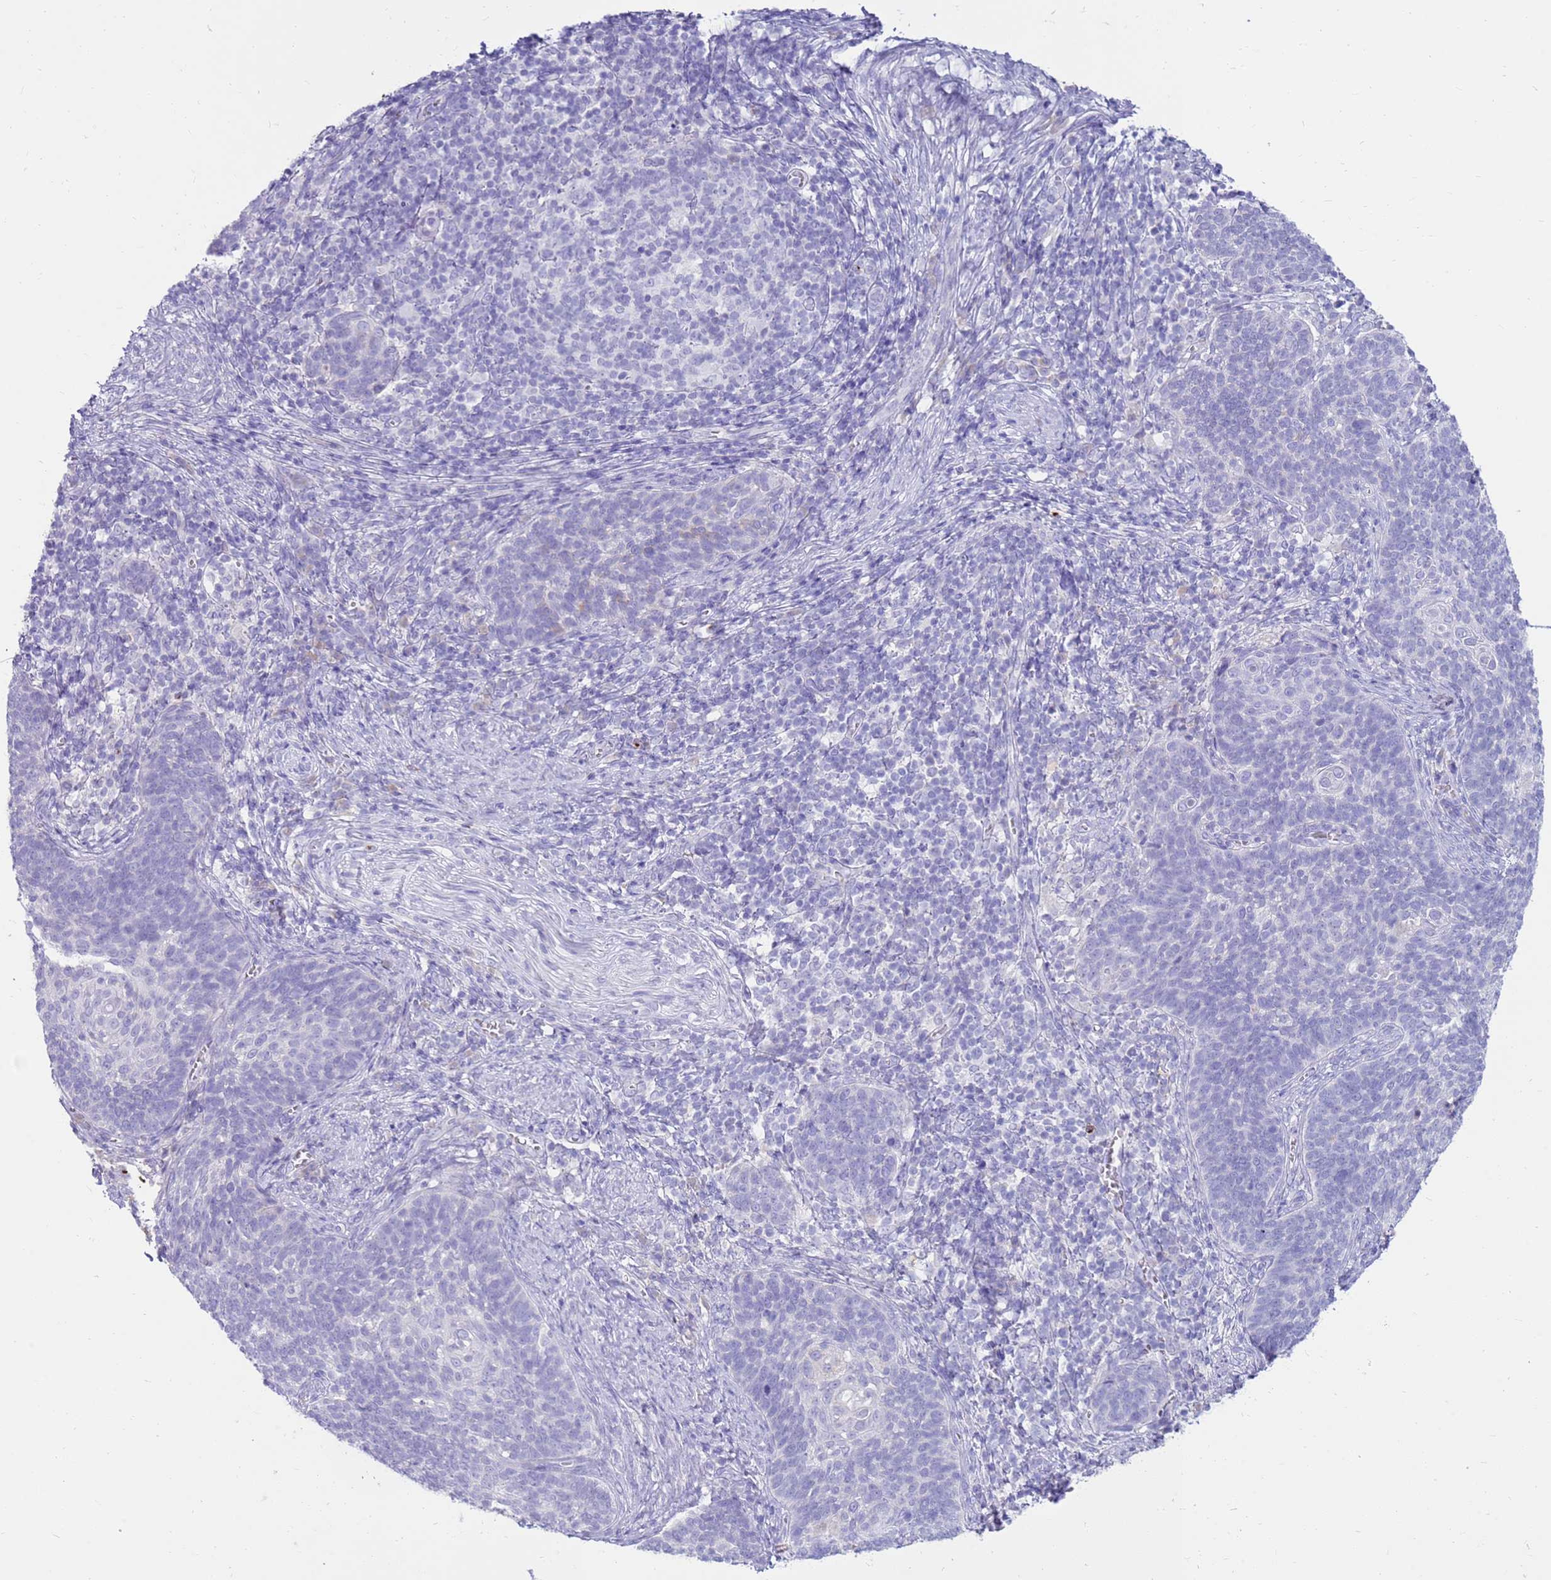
{"staining": {"intensity": "strong", "quantity": "<25%", "location": "cytoplasmic/membranous"}, "tissue": "cervical cancer", "cell_type": "Tumor cells", "image_type": "cancer", "snomed": [{"axis": "morphology", "description": "Normal tissue, NOS"}, {"axis": "morphology", "description": "Squamous cell carcinoma, NOS"}, {"axis": "topography", "description": "Cervix"}], "caption": "Protein expression analysis of cervical cancer reveals strong cytoplasmic/membranous expression in approximately <25% of tumor cells.", "gene": "EVPLL", "patient": {"sex": "female", "age": 39}}